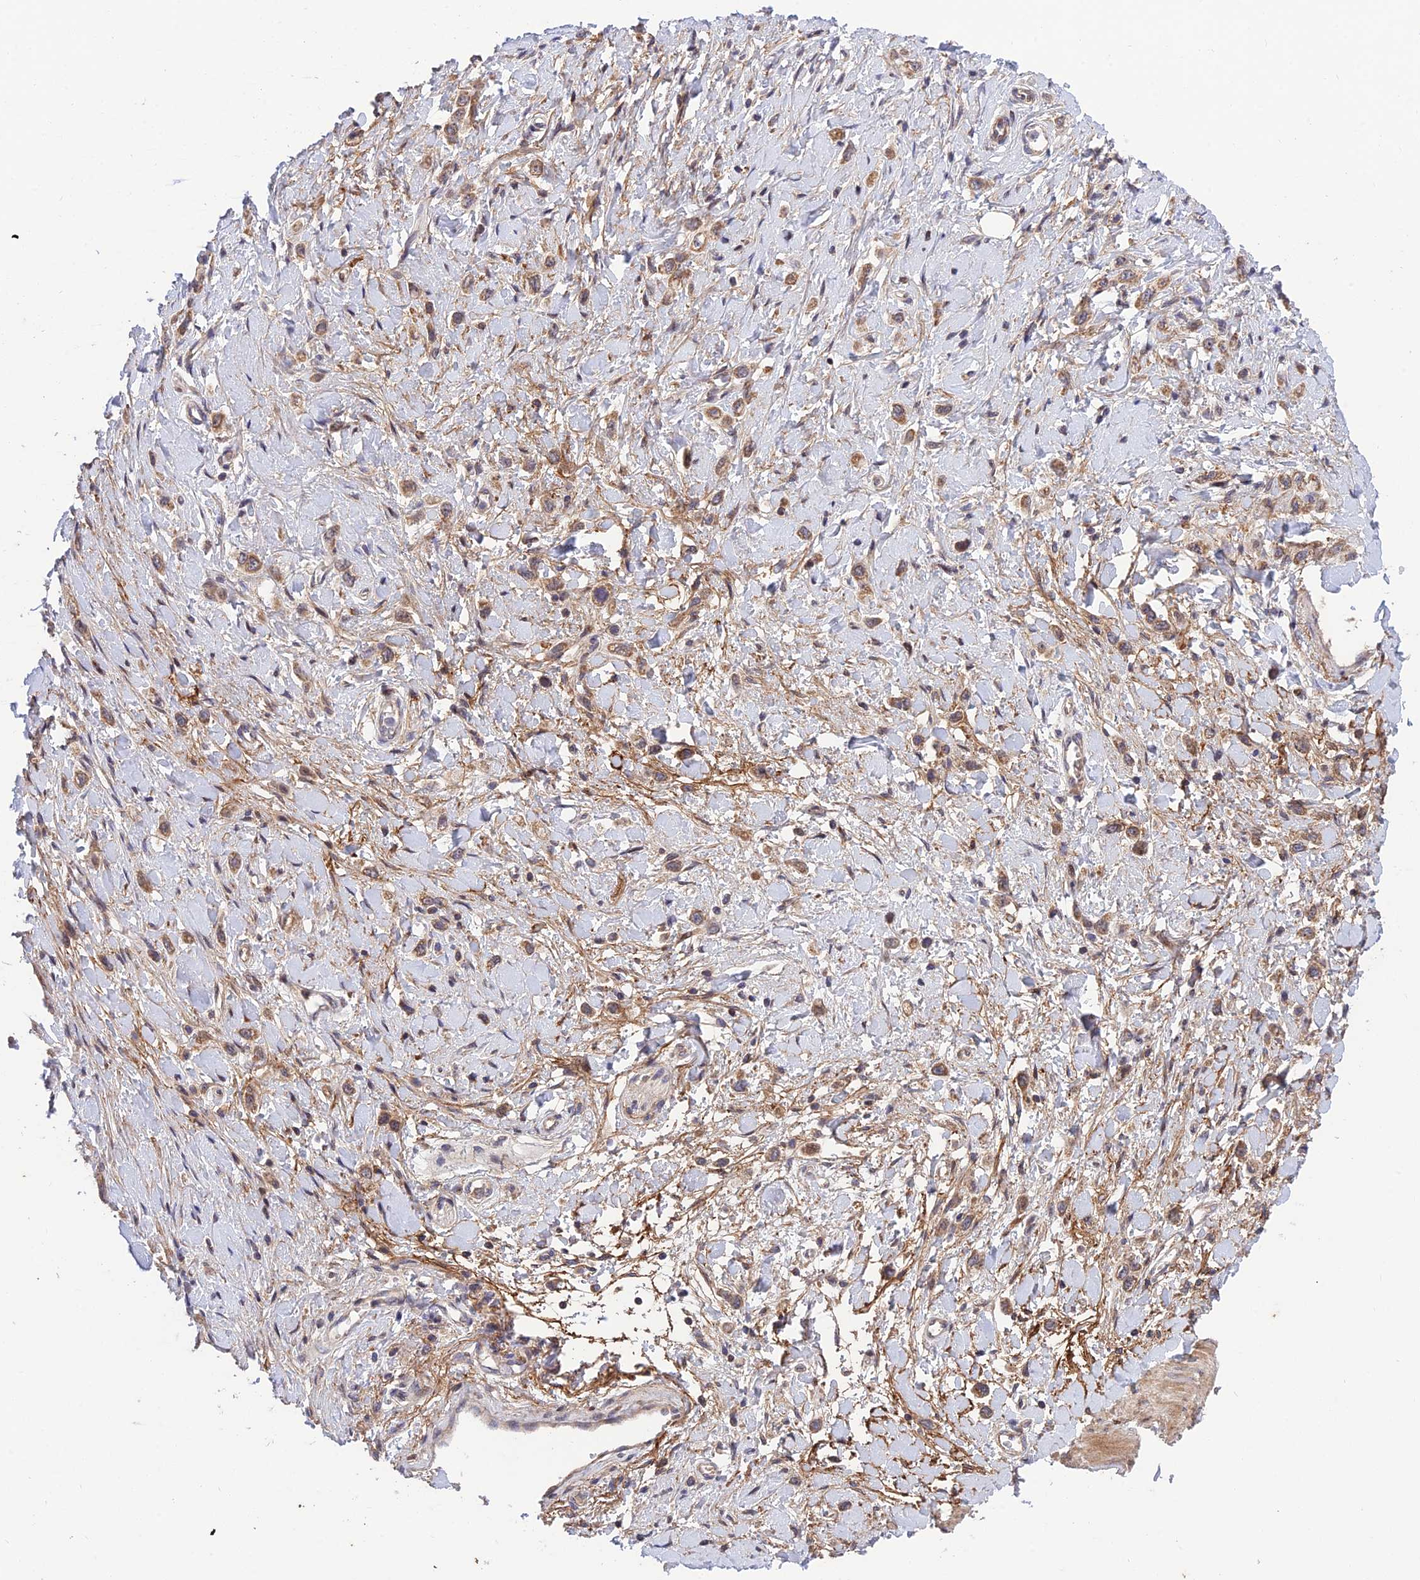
{"staining": {"intensity": "weak", "quantity": ">75%", "location": "cytoplasmic/membranous"}, "tissue": "stomach cancer", "cell_type": "Tumor cells", "image_type": "cancer", "snomed": [{"axis": "morphology", "description": "Adenocarcinoma, NOS"}, {"axis": "topography", "description": "Stomach"}], "caption": "This is a histology image of immunohistochemistry (IHC) staining of stomach adenocarcinoma, which shows weak positivity in the cytoplasmic/membranous of tumor cells.", "gene": "PLEKHG2", "patient": {"sex": "female", "age": 65}}